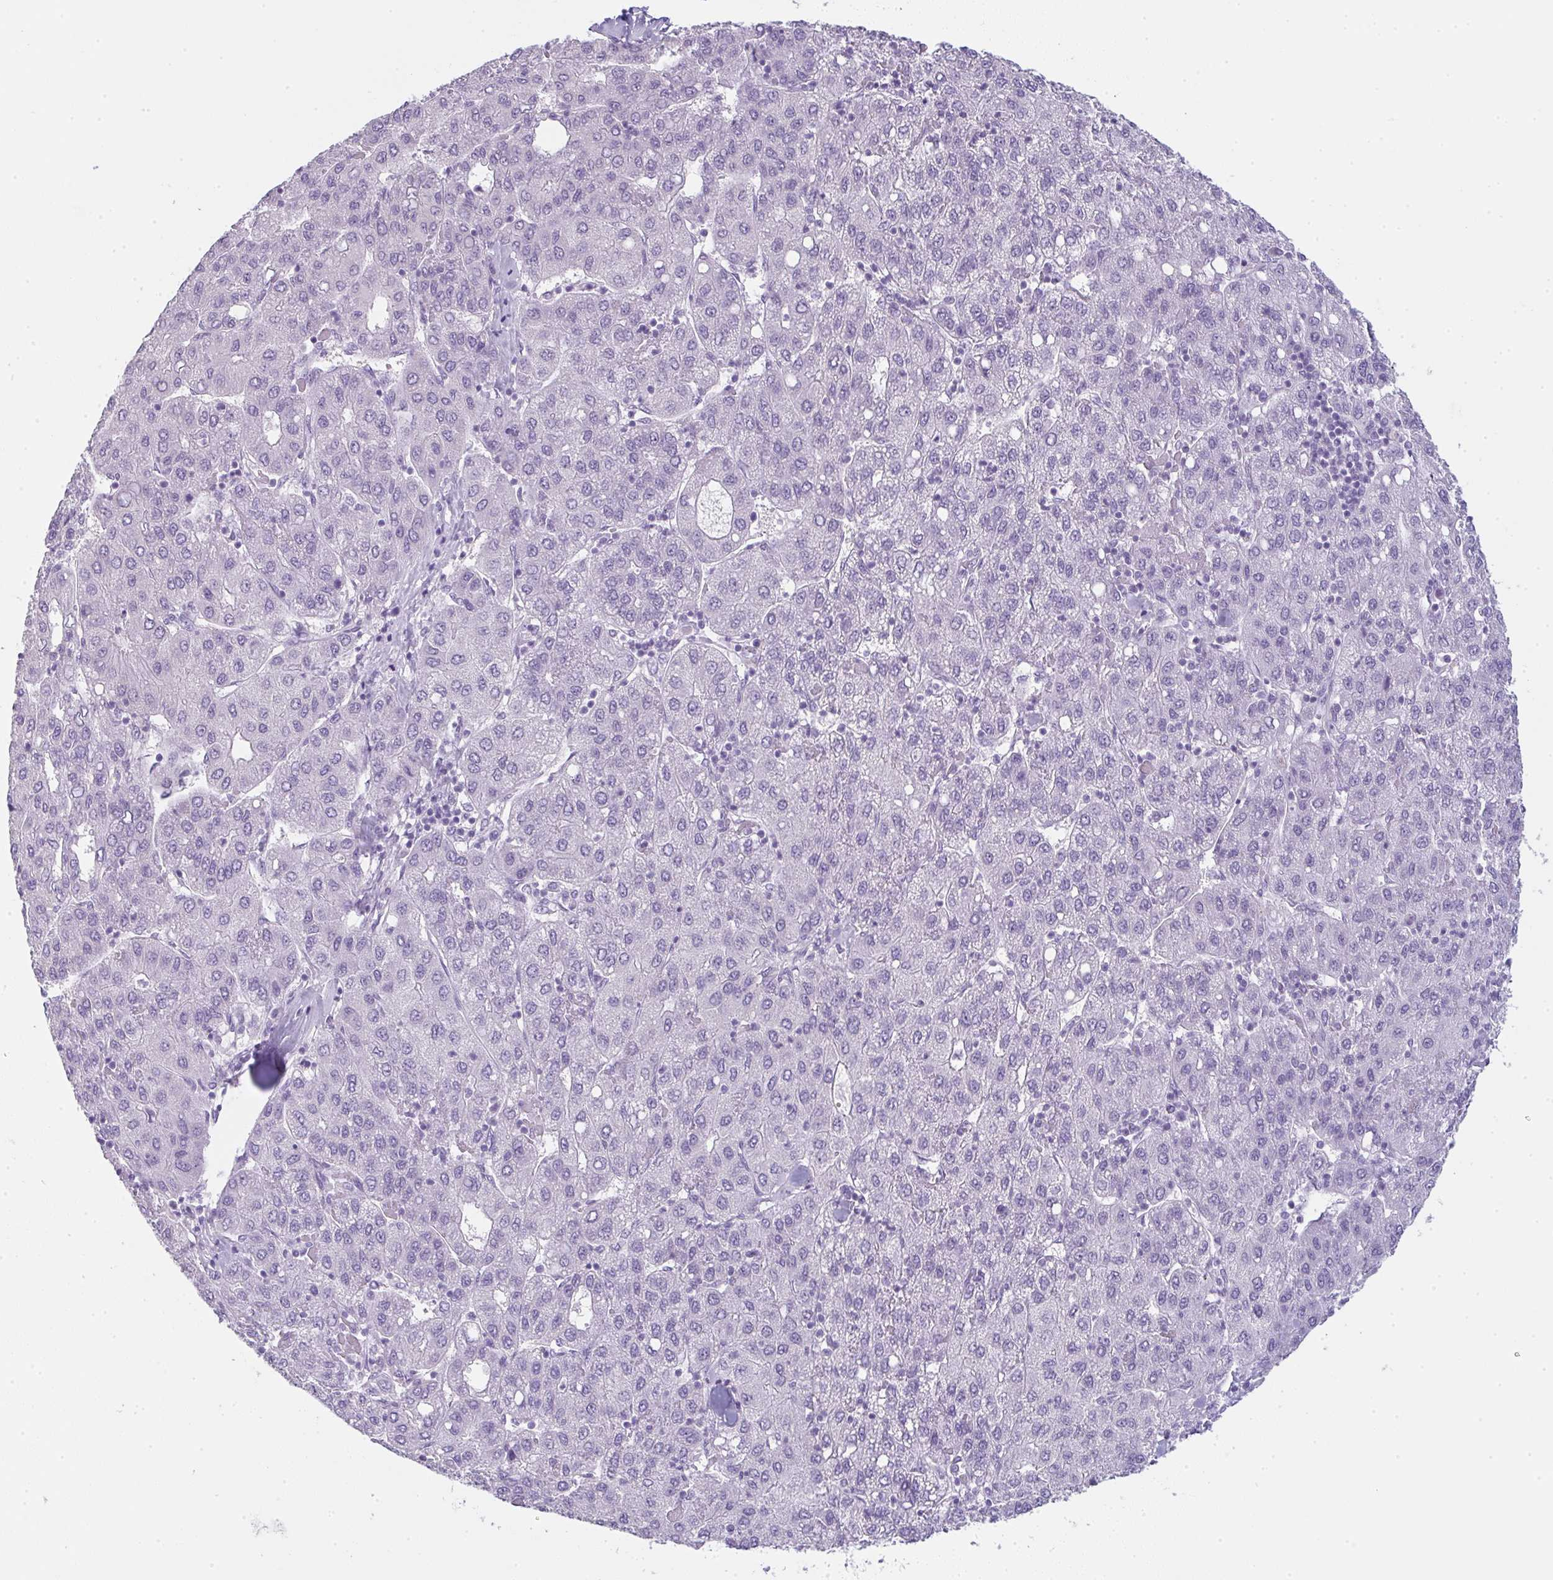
{"staining": {"intensity": "negative", "quantity": "none", "location": "none"}, "tissue": "liver cancer", "cell_type": "Tumor cells", "image_type": "cancer", "snomed": [{"axis": "morphology", "description": "Carcinoma, Hepatocellular, NOS"}, {"axis": "topography", "description": "Liver"}], "caption": "High power microscopy micrograph of an IHC micrograph of liver cancer (hepatocellular carcinoma), revealing no significant staining in tumor cells.", "gene": "LPAR4", "patient": {"sex": "male", "age": 65}}